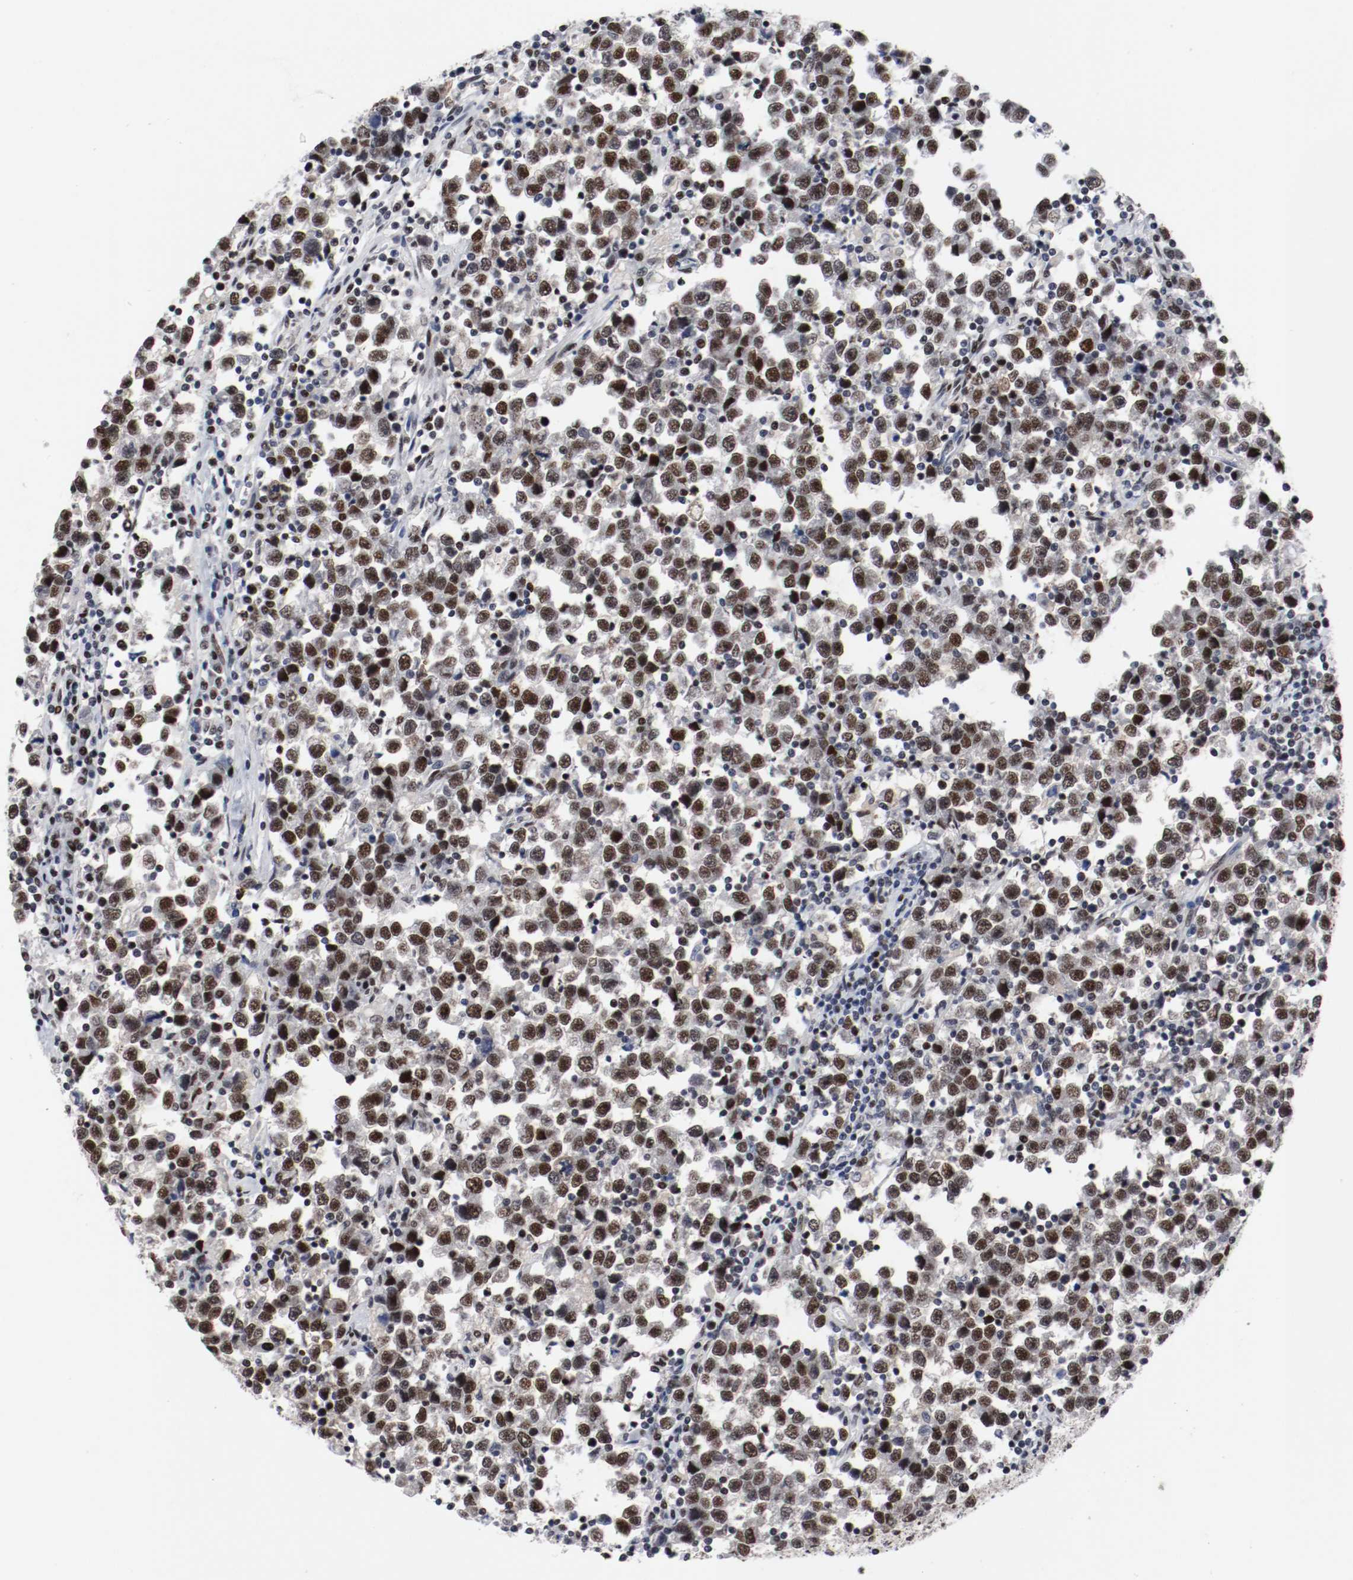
{"staining": {"intensity": "strong", "quantity": "25%-75%", "location": "nuclear"}, "tissue": "testis cancer", "cell_type": "Tumor cells", "image_type": "cancer", "snomed": [{"axis": "morphology", "description": "Seminoma, NOS"}, {"axis": "topography", "description": "Testis"}], "caption": "Seminoma (testis) stained with a protein marker exhibits strong staining in tumor cells.", "gene": "MEF2D", "patient": {"sex": "male", "age": 43}}